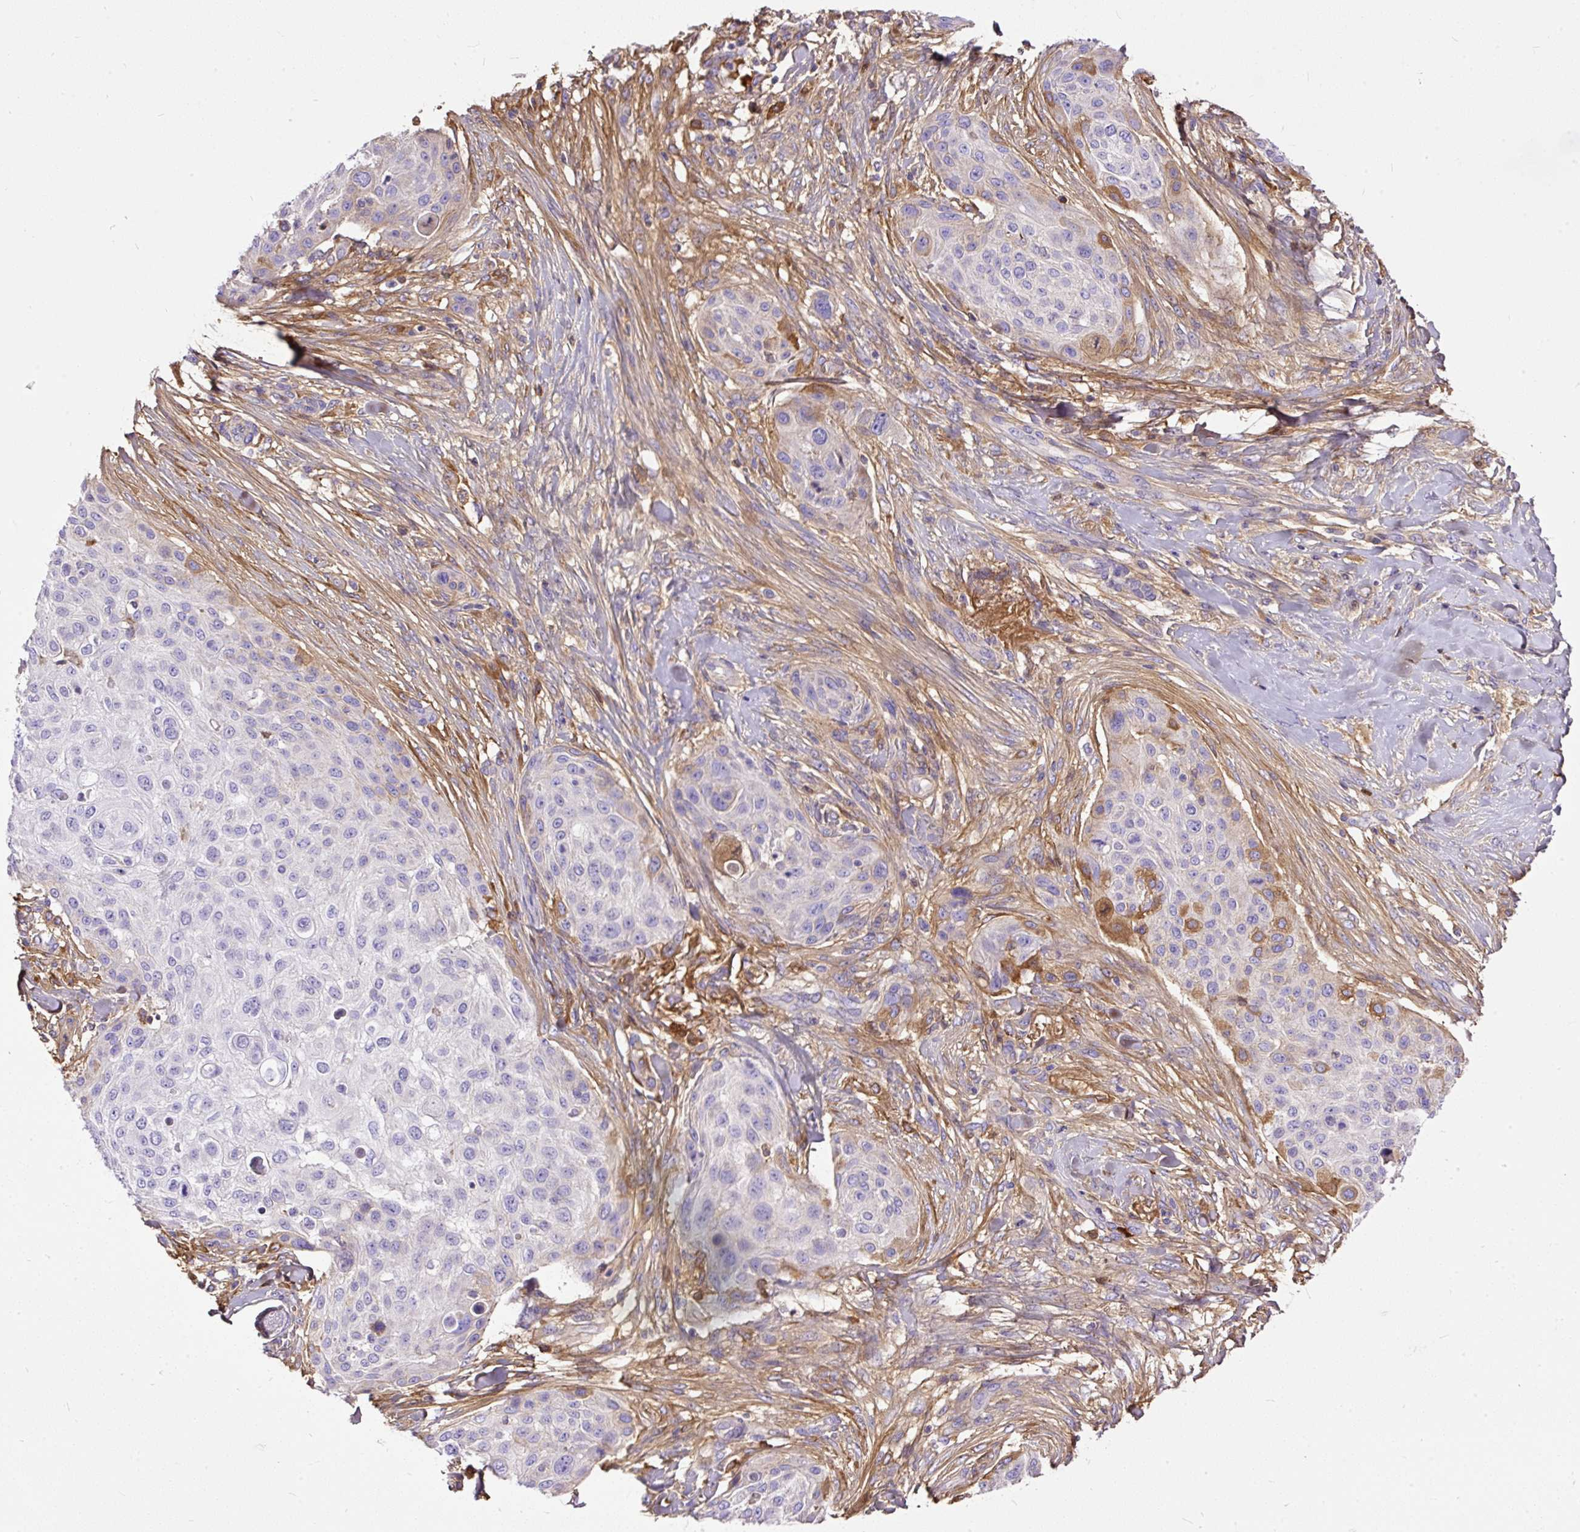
{"staining": {"intensity": "moderate", "quantity": "<25%", "location": "cytoplasmic/membranous"}, "tissue": "skin cancer", "cell_type": "Tumor cells", "image_type": "cancer", "snomed": [{"axis": "morphology", "description": "Squamous cell carcinoma, NOS"}, {"axis": "topography", "description": "Skin"}], "caption": "Immunohistochemistry of human skin cancer (squamous cell carcinoma) shows low levels of moderate cytoplasmic/membranous staining in approximately <25% of tumor cells. (DAB (3,3'-diaminobenzidine) IHC, brown staining for protein, blue staining for nuclei).", "gene": "CLEC3B", "patient": {"sex": "female", "age": 87}}